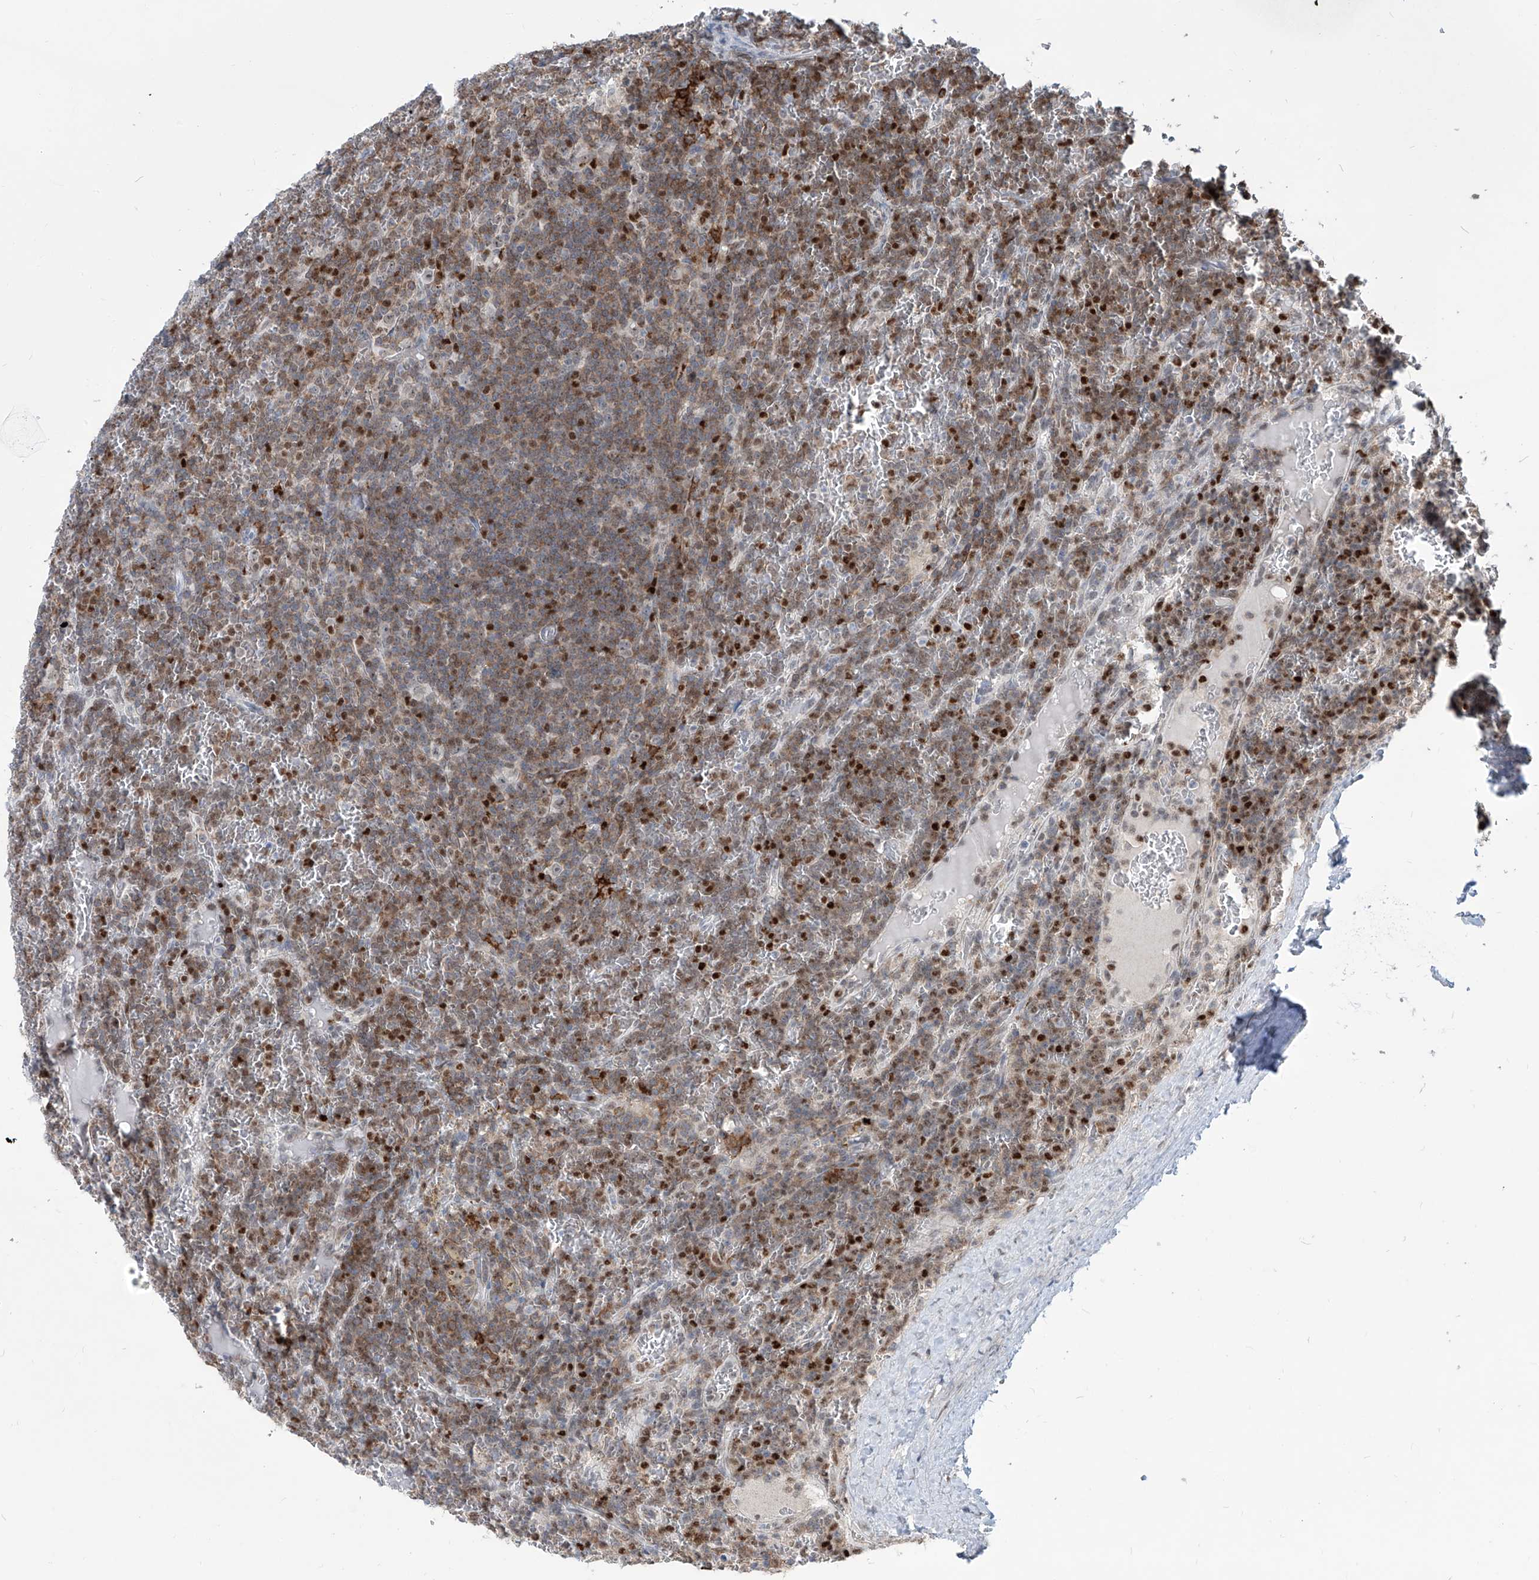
{"staining": {"intensity": "moderate", "quantity": ">75%", "location": "cytoplasmic/membranous,nuclear"}, "tissue": "lymphoma", "cell_type": "Tumor cells", "image_type": "cancer", "snomed": [{"axis": "morphology", "description": "Malignant lymphoma, non-Hodgkin's type, Low grade"}, {"axis": "topography", "description": "Spleen"}], "caption": "Immunohistochemical staining of low-grade malignant lymphoma, non-Hodgkin's type demonstrates moderate cytoplasmic/membranous and nuclear protein expression in approximately >75% of tumor cells.", "gene": "ZBTB48", "patient": {"sex": "female", "age": 19}}